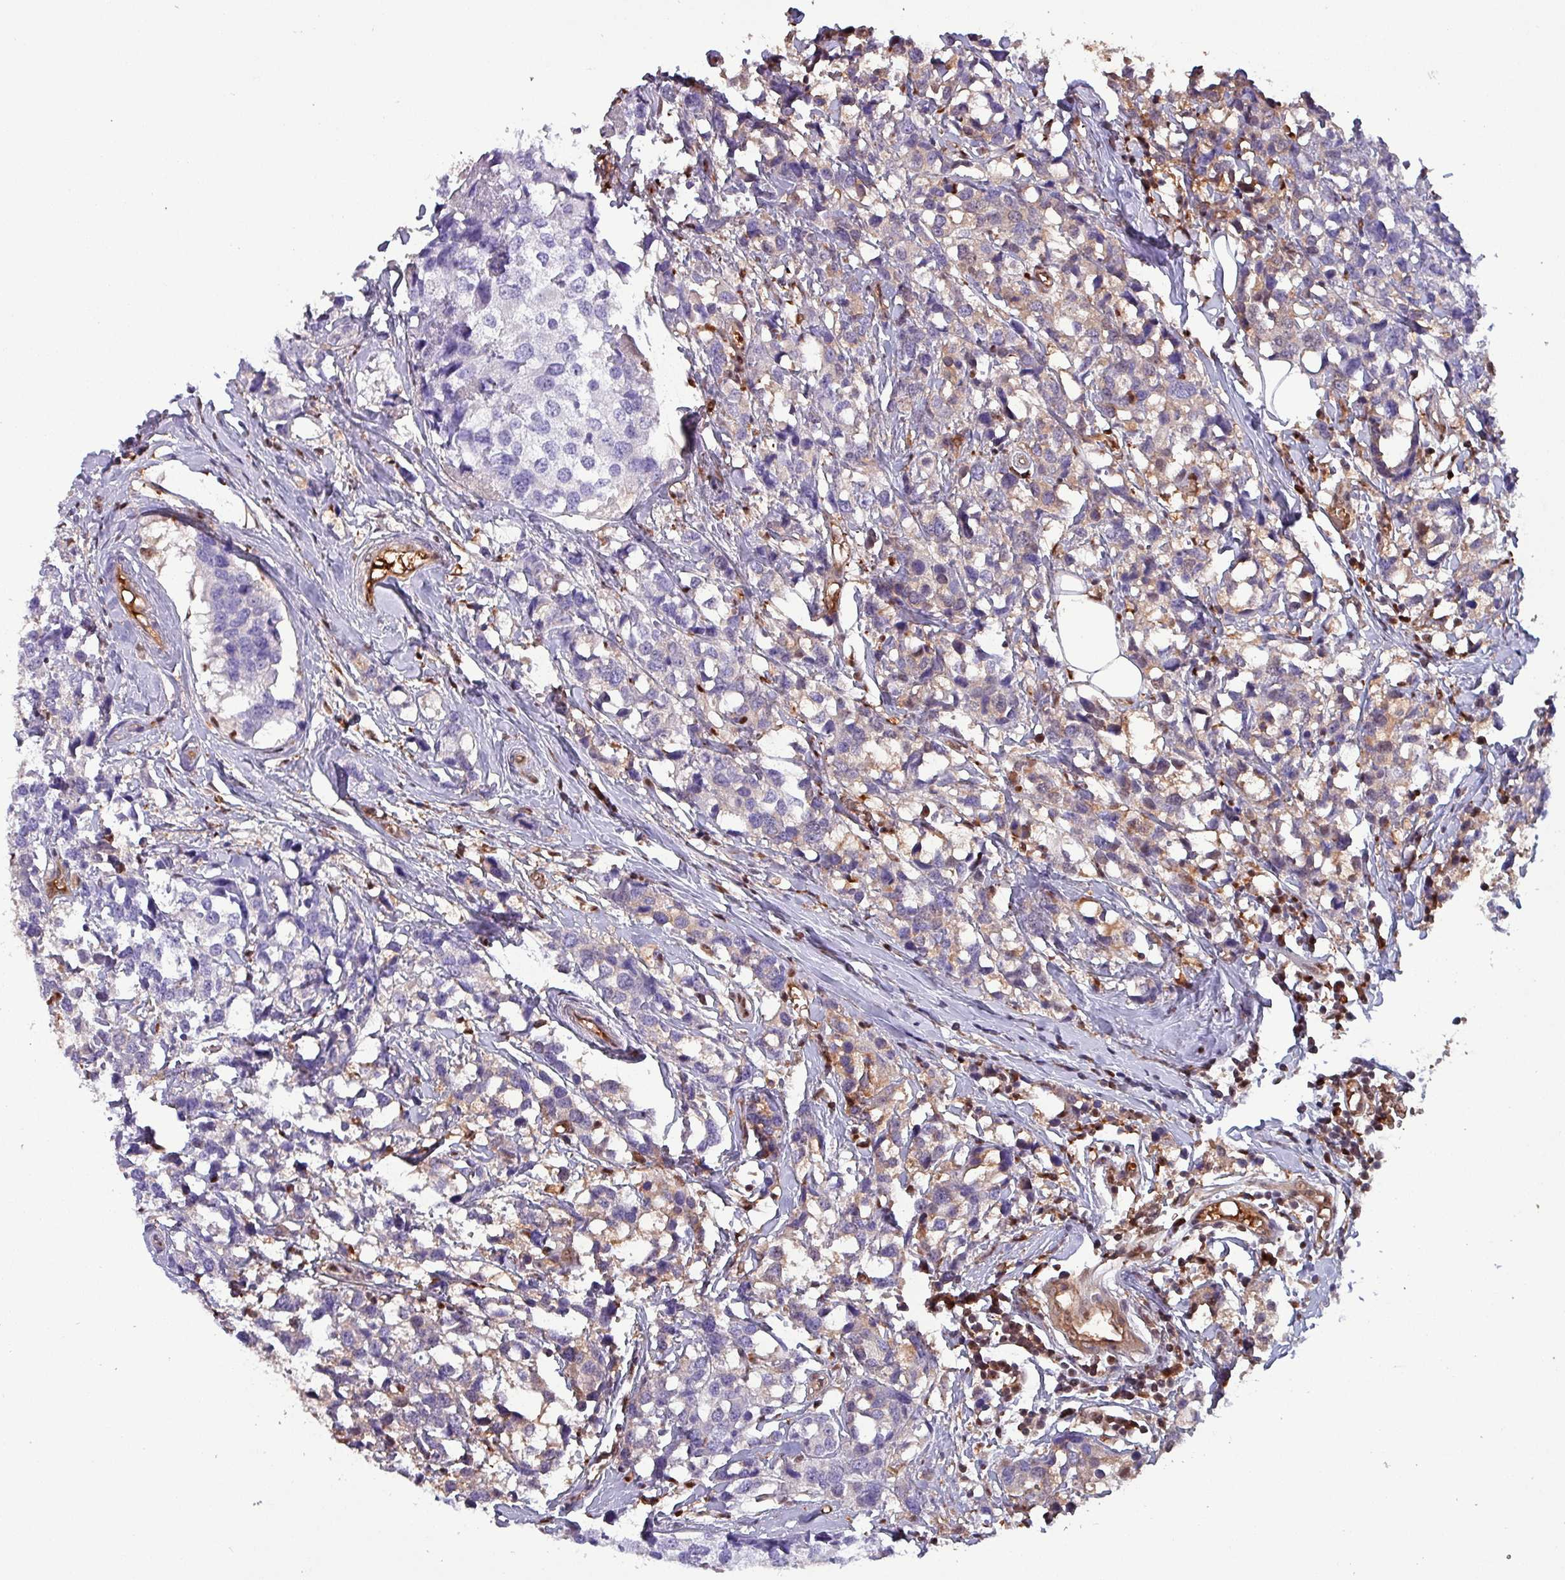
{"staining": {"intensity": "moderate", "quantity": "<25%", "location": "cytoplasmic/membranous"}, "tissue": "breast cancer", "cell_type": "Tumor cells", "image_type": "cancer", "snomed": [{"axis": "morphology", "description": "Lobular carcinoma"}, {"axis": "topography", "description": "Breast"}], "caption": "High-power microscopy captured an IHC image of lobular carcinoma (breast), revealing moderate cytoplasmic/membranous staining in about <25% of tumor cells.", "gene": "PSMB8", "patient": {"sex": "female", "age": 59}}